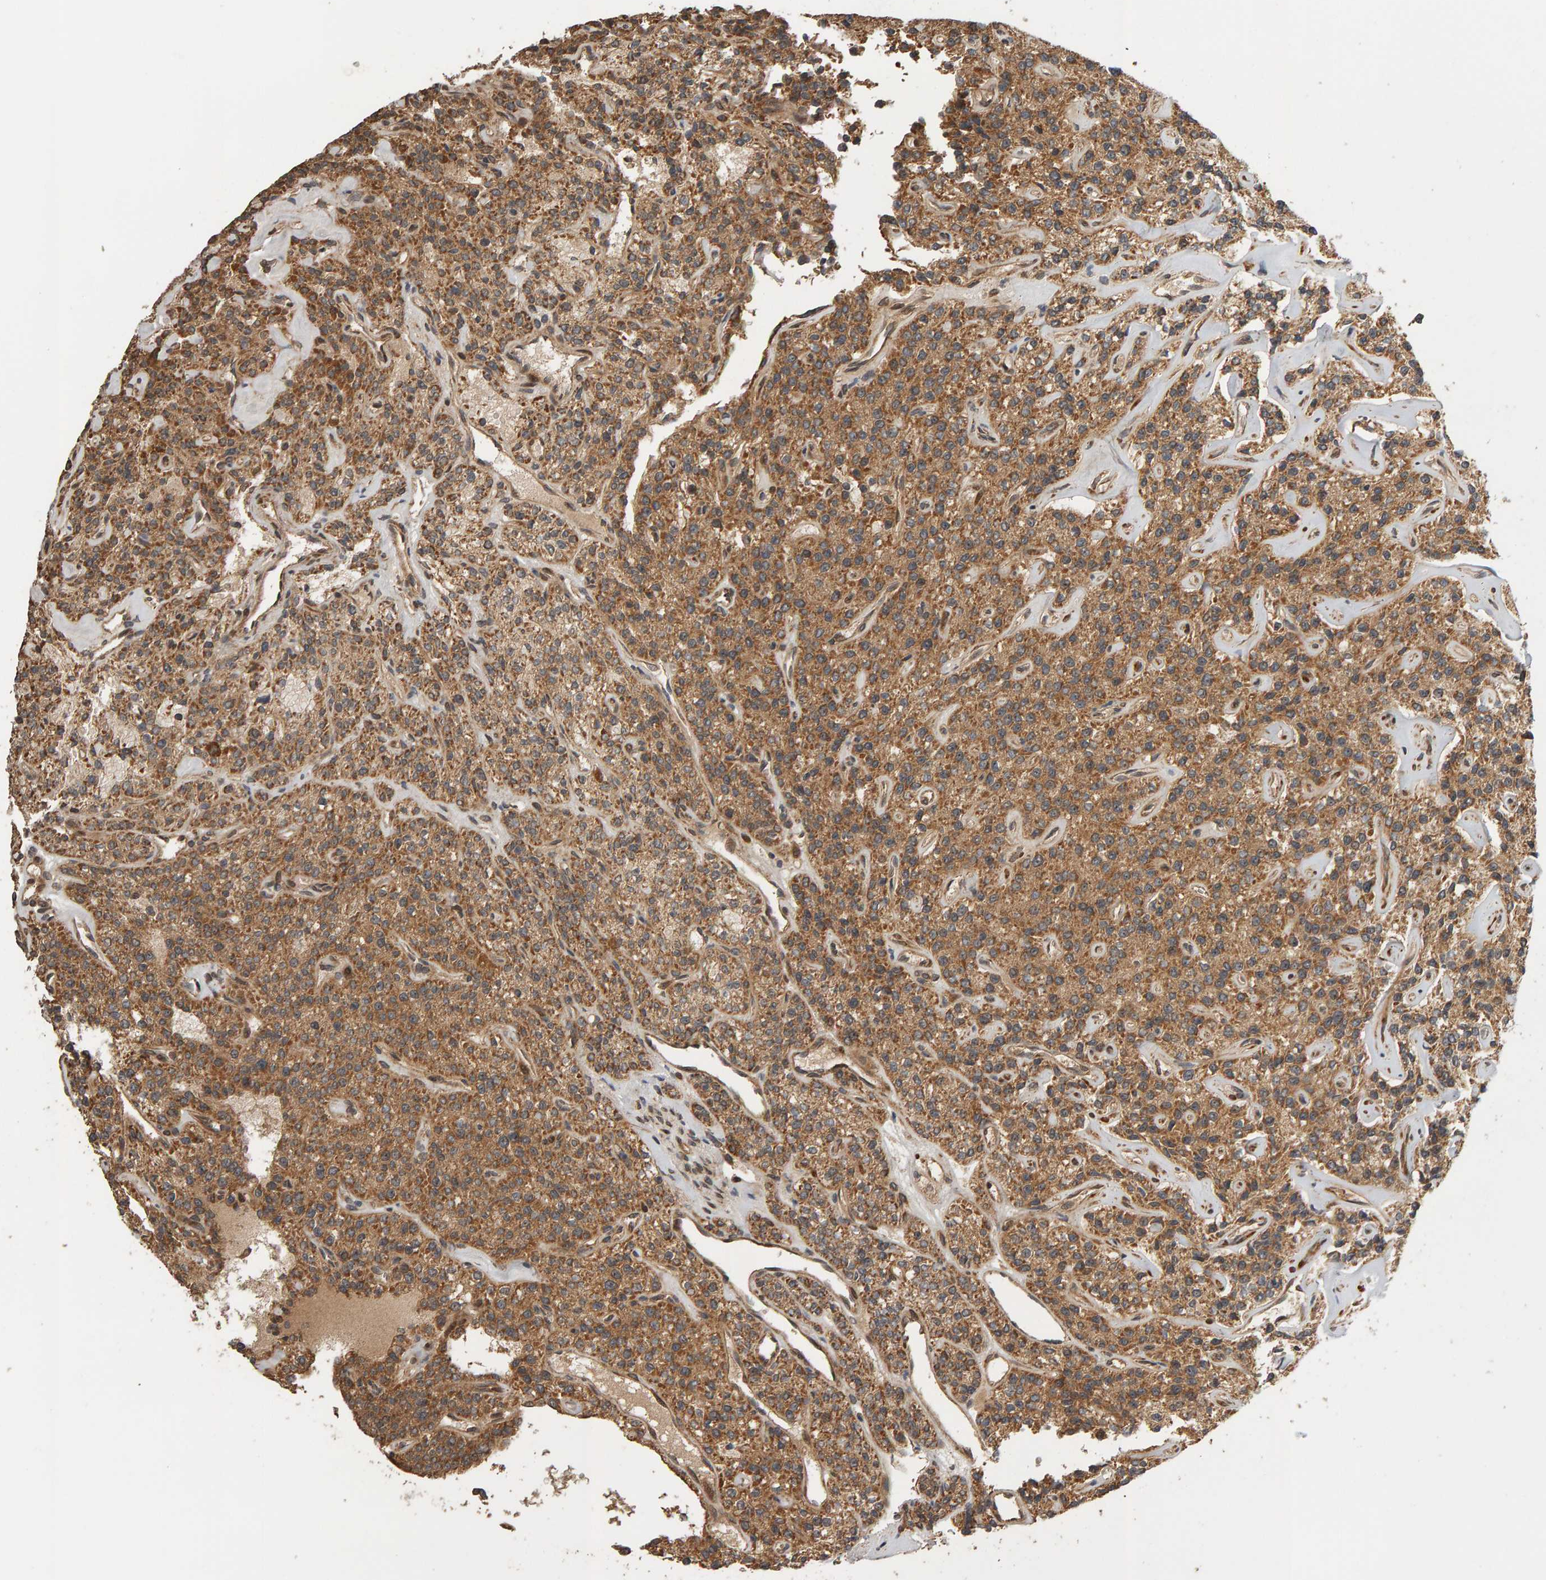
{"staining": {"intensity": "moderate", "quantity": ">75%", "location": "cytoplasmic/membranous"}, "tissue": "parathyroid gland", "cell_type": "Glandular cells", "image_type": "normal", "snomed": [{"axis": "morphology", "description": "Normal tissue, NOS"}, {"axis": "topography", "description": "Parathyroid gland"}], "caption": "Normal parathyroid gland exhibits moderate cytoplasmic/membranous expression in approximately >75% of glandular cells.", "gene": "ZFAND1", "patient": {"sex": "male", "age": 46}}